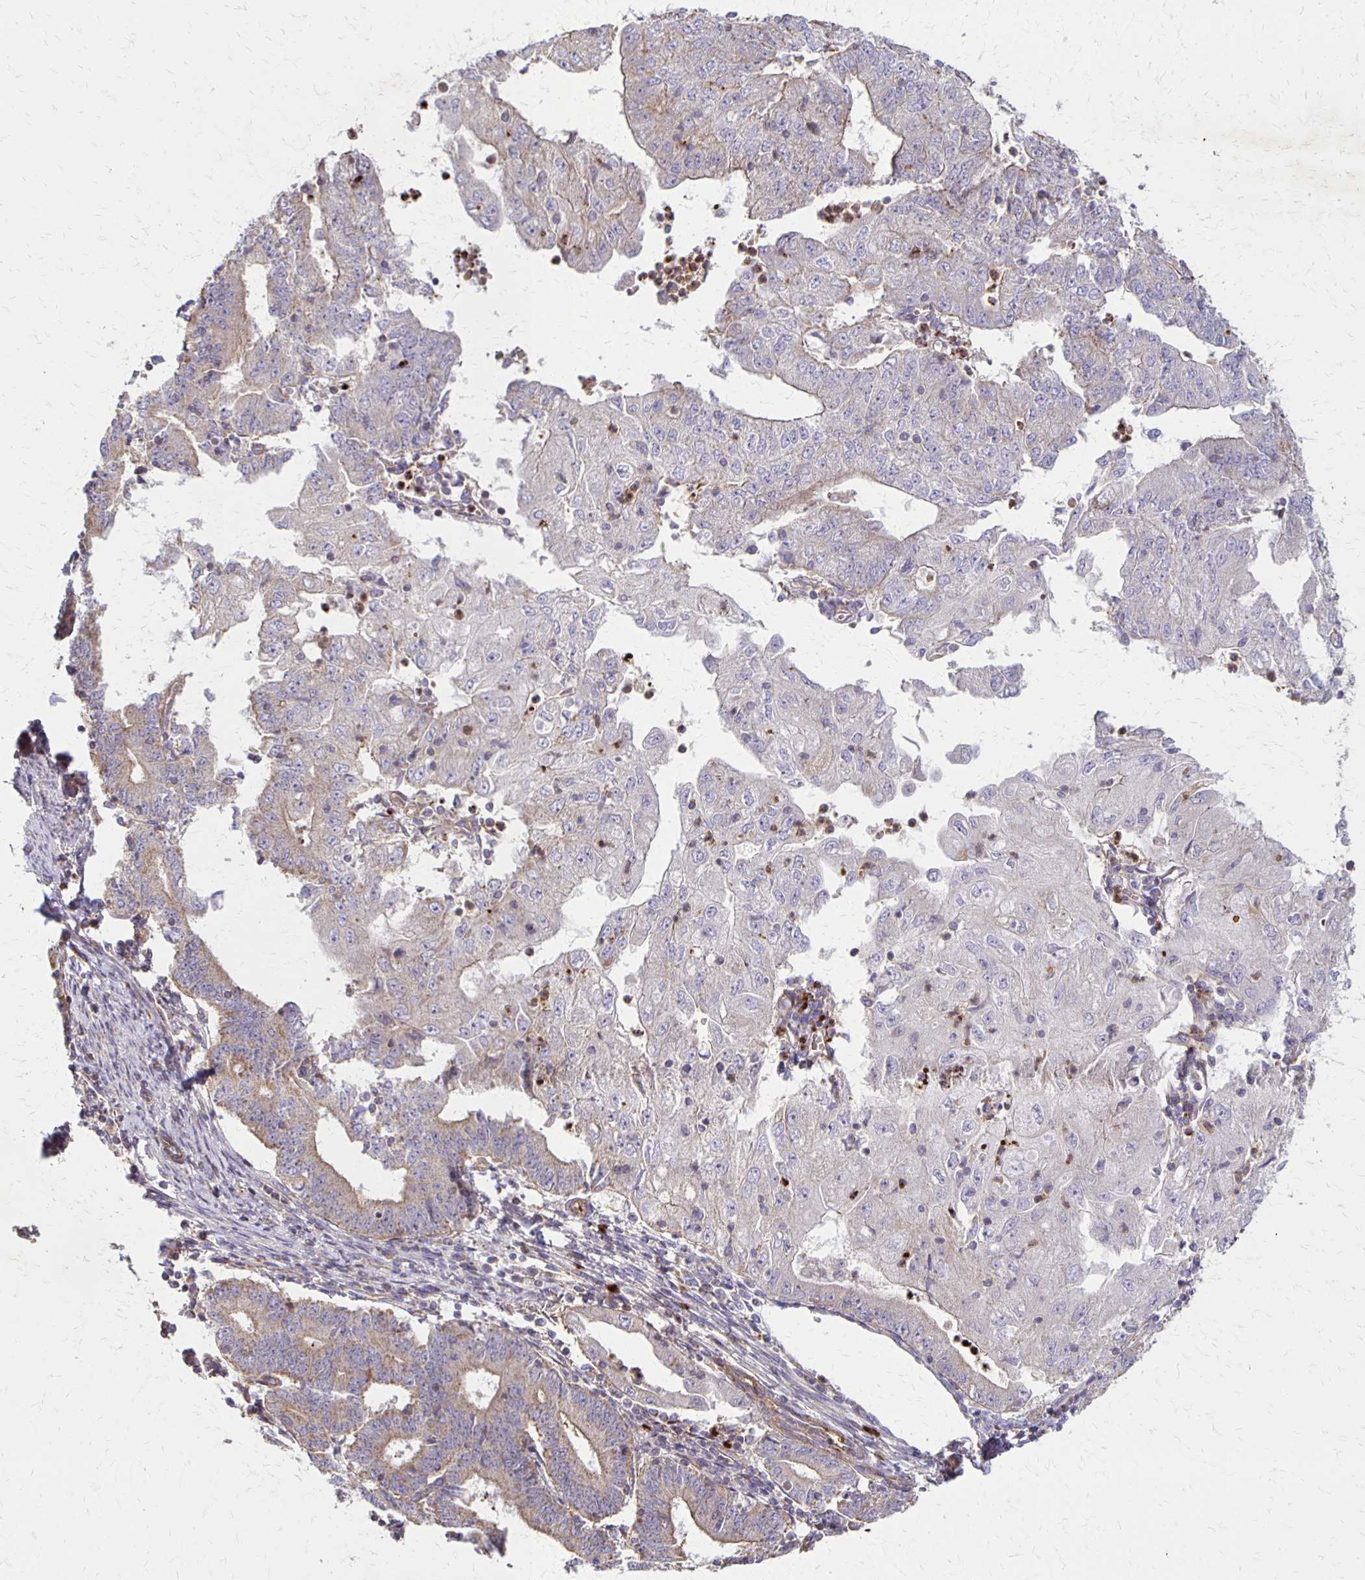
{"staining": {"intensity": "weak", "quantity": "25%-75%", "location": "cytoplasmic/membranous"}, "tissue": "endometrial cancer", "cell_type": "Tumor cells", "image_type": "cancer", "snomed": [{"axis": "morphology", "description": "Adenocarcinoma, NOS"}, {"axis": "topography", "description": "Endometrium"}], "caption": "This is an image of immunohistochemistry staining of adenocarcinoma (endometrial), which shows weak positivity in the cytoplasmic/membranous of tumor cells.", "gene": "EIF4EBP2", "patient": {"sex": "female", "age": 70}}